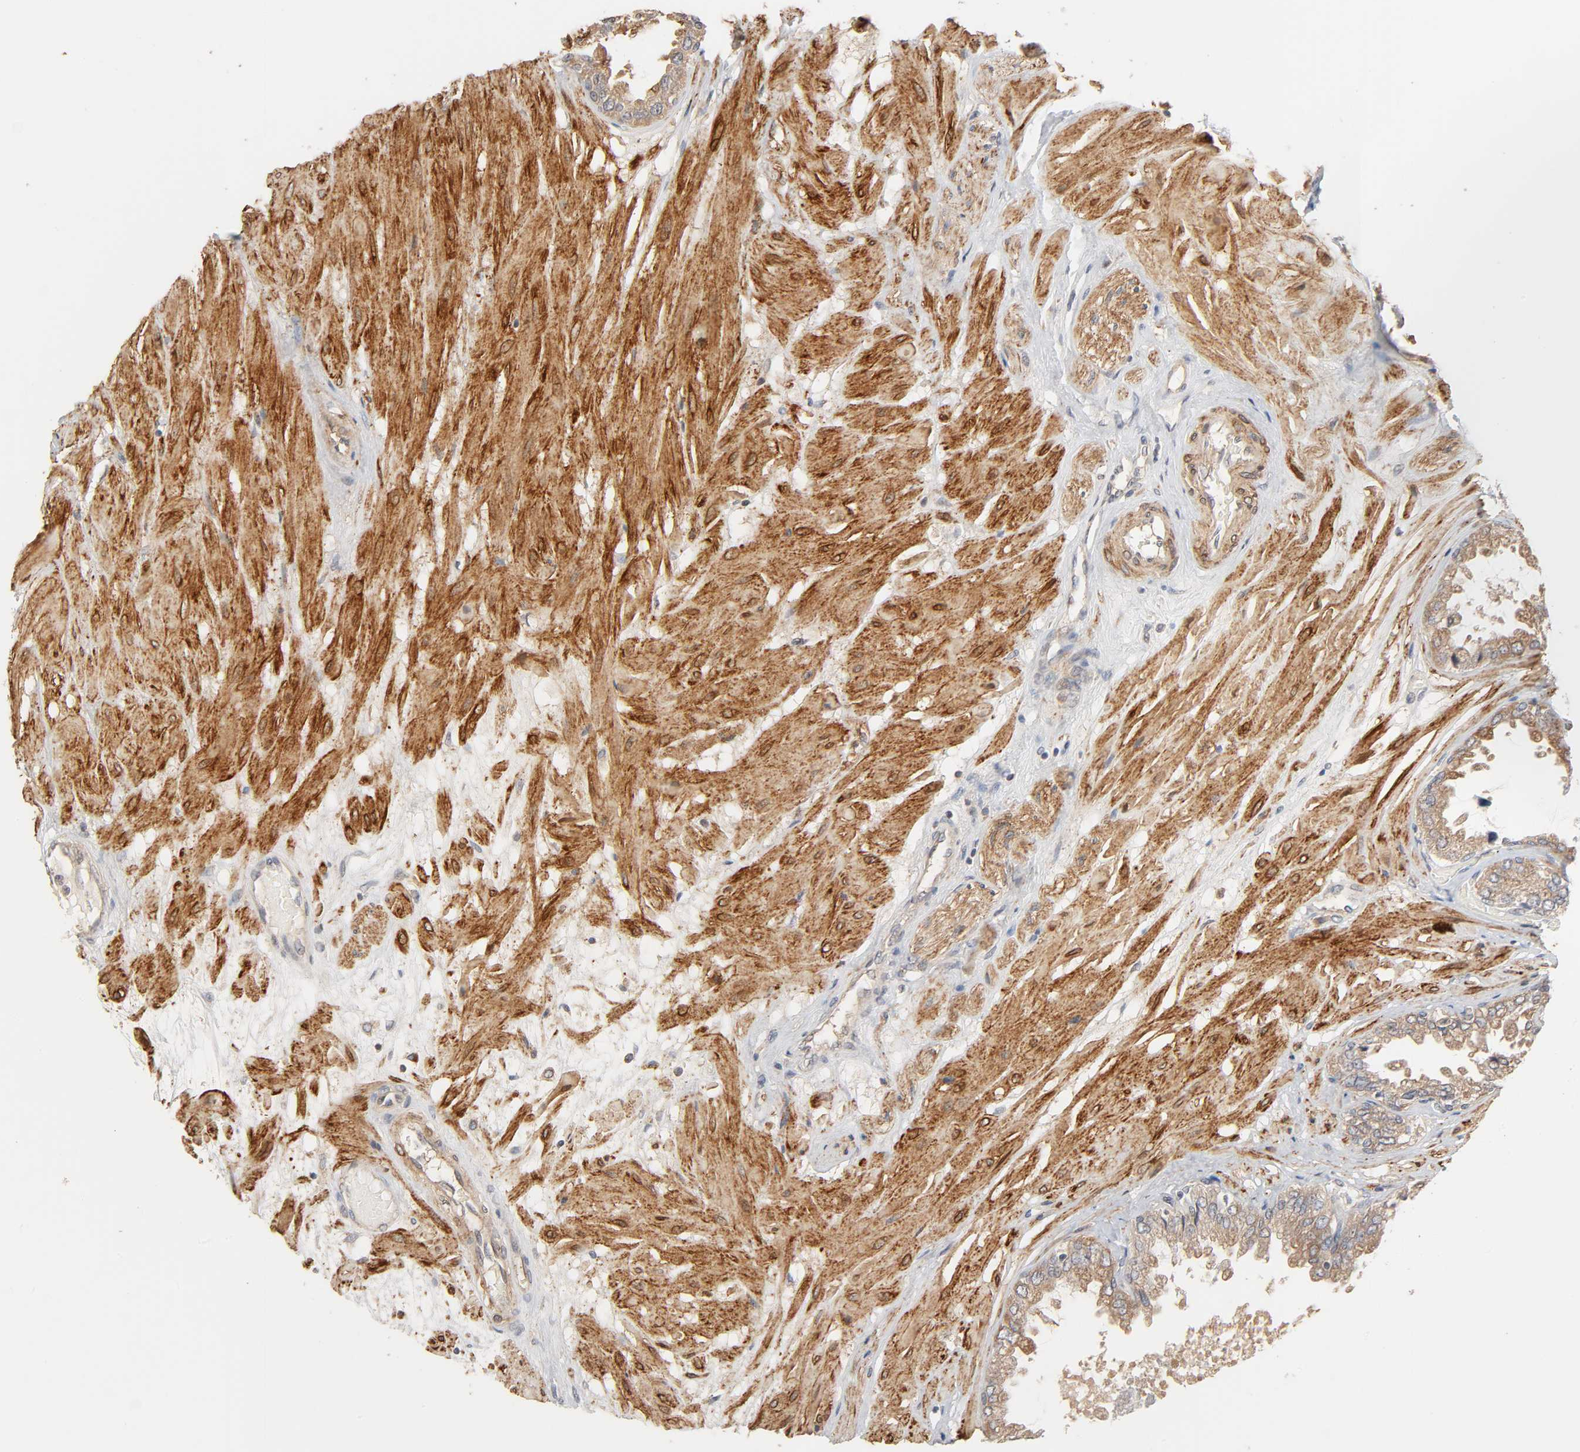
{"staining": {"intensity": "moderate", "quantity": ">75%", "location": "cytoplasmic/membranous,nuclear"}, "tissue": "seminal vesicle", "cell_type": "Glandular cells", "image_type": "normal", "snomed": [{"axis": "morphology", "description": "Normal tissue, NOS"}, {"axis": "topography", "description": "Seminal veicle"}], "caption": "Protein positivity by immunohistochemistry demonstrates moderate cytoplasmic/membranous,nuclear expression in about >75% of glandular cells in unremarkable seminal vesicle. (DAB (3,3'-diaminobenzidine) = brown stain, brightfield microscopy at high magnification).", "gene": "NEMF", "patient": {"sex": "male", "age": 46}}